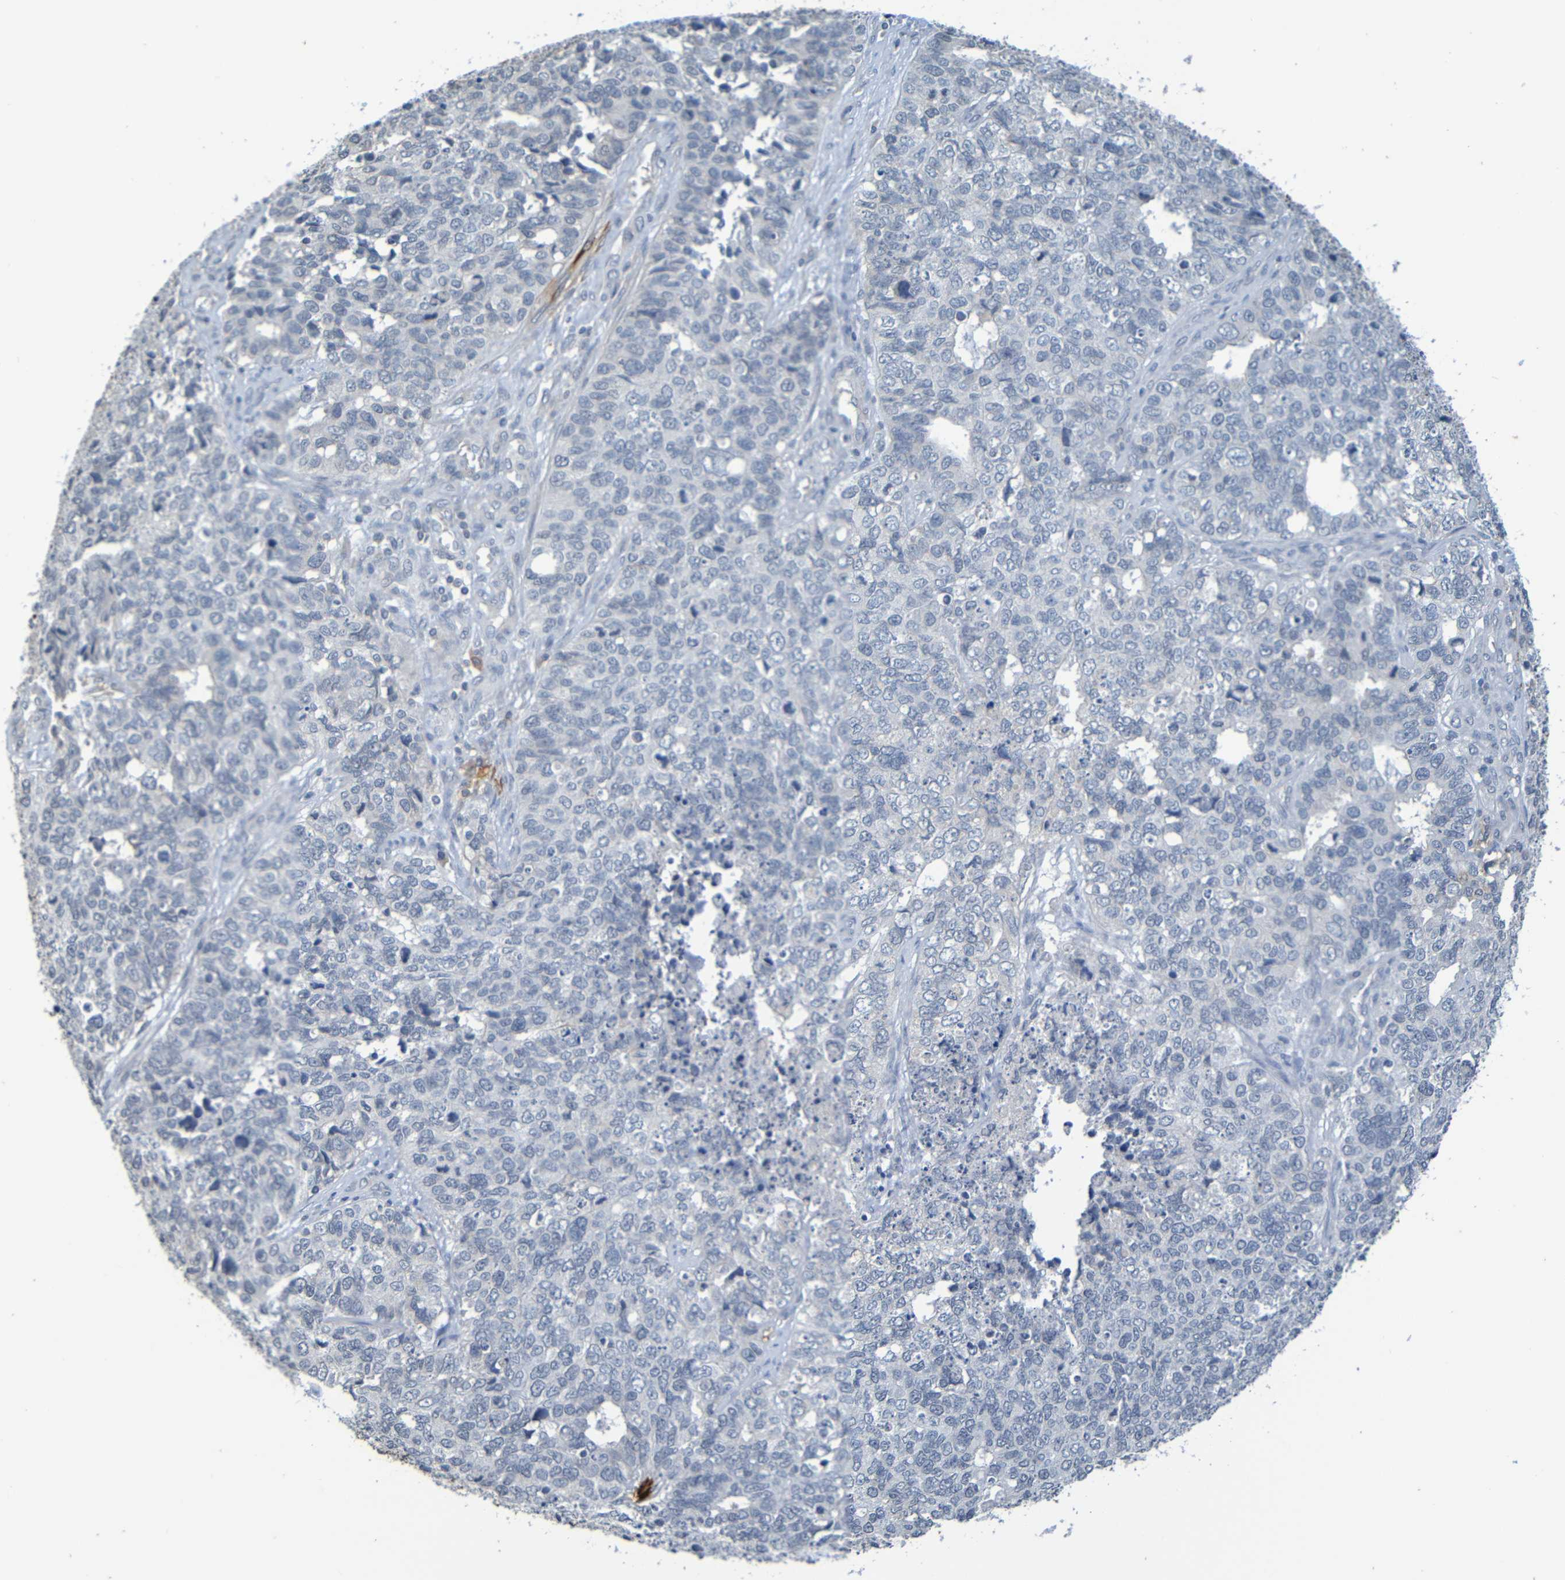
{"staining": {"intensity": "negative", "quantity": "none", "location": "none"}, "tissue": "cervical cancer", "cell_type": "Tumor cells", "image_type": "cancer", "snomed": [{"axis": "morphology", "description": "Squamous cell carcinoma, NOS"}, {"axis": "topography", "description": "Cervix"}], "caption": "An immunohistochemistry micrograph of cervical cancer is shown. There is no staining in tumor cells of cervical cancer.", "gene": "C3AR1", "patient": {"sex": "female", "age": 63}}